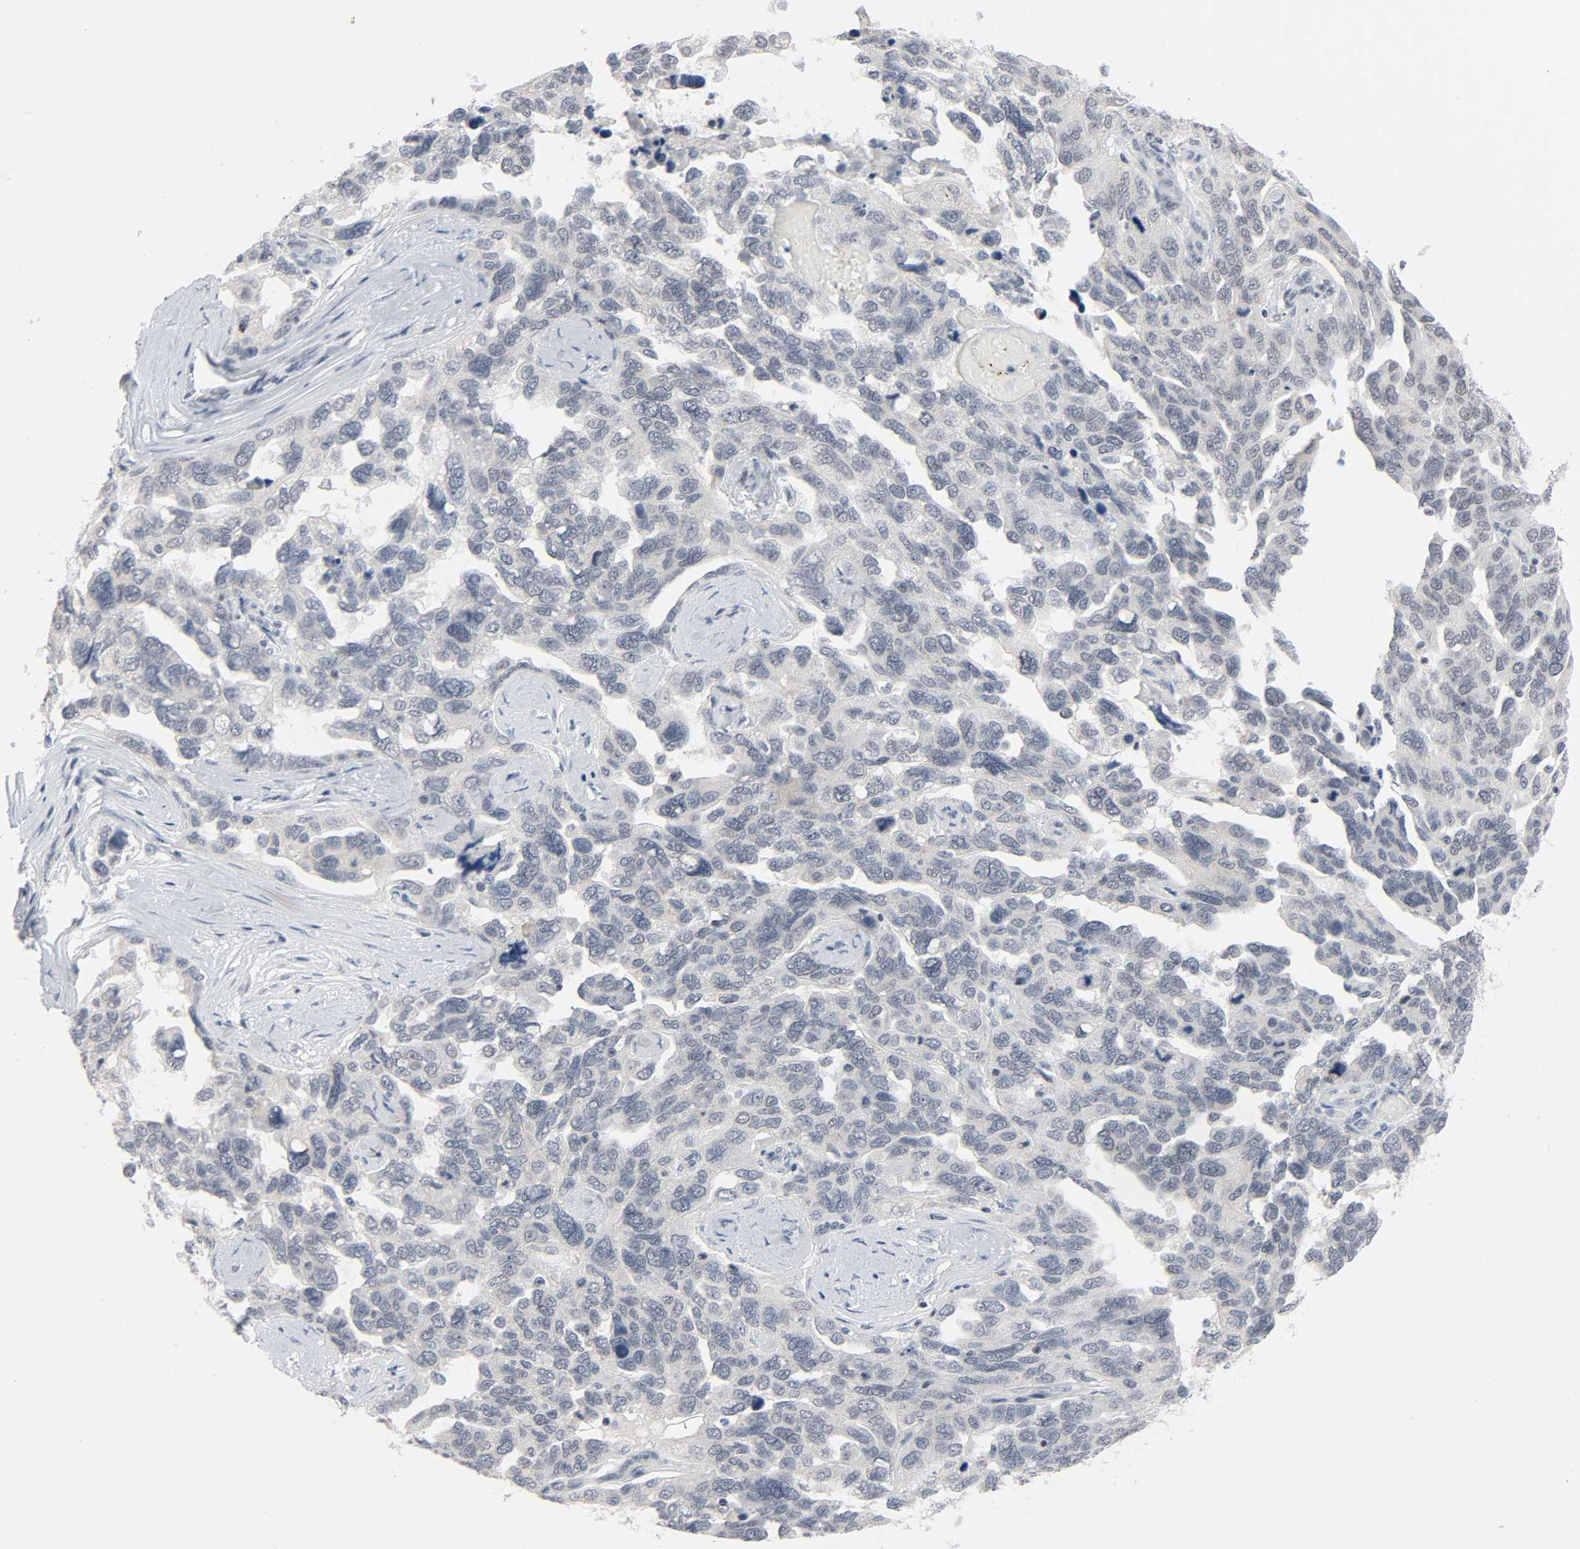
{"staining": {"intensity": "negative", "quantity": "none", "location": "none"}, "tissue": "ovarian cancer", "cell_type": "Tumor cells", "image_type": "cancer", "snomed": [{"axis": "morphology", "description": "Normal tissue, NOS"}, {"axis": "morphology", "description": "Cystadenocarcinoma, serous, NOS"}, {"axis": "topography", "description": "Ovary"}], "caption": "A high-resolution photomicrograph shows immunohistochemistry staining of ovarian cancer, which displays no significant expression in tumor cells.", "gene": "GABPA", "patient": {"sex": "female", "age": 62}}